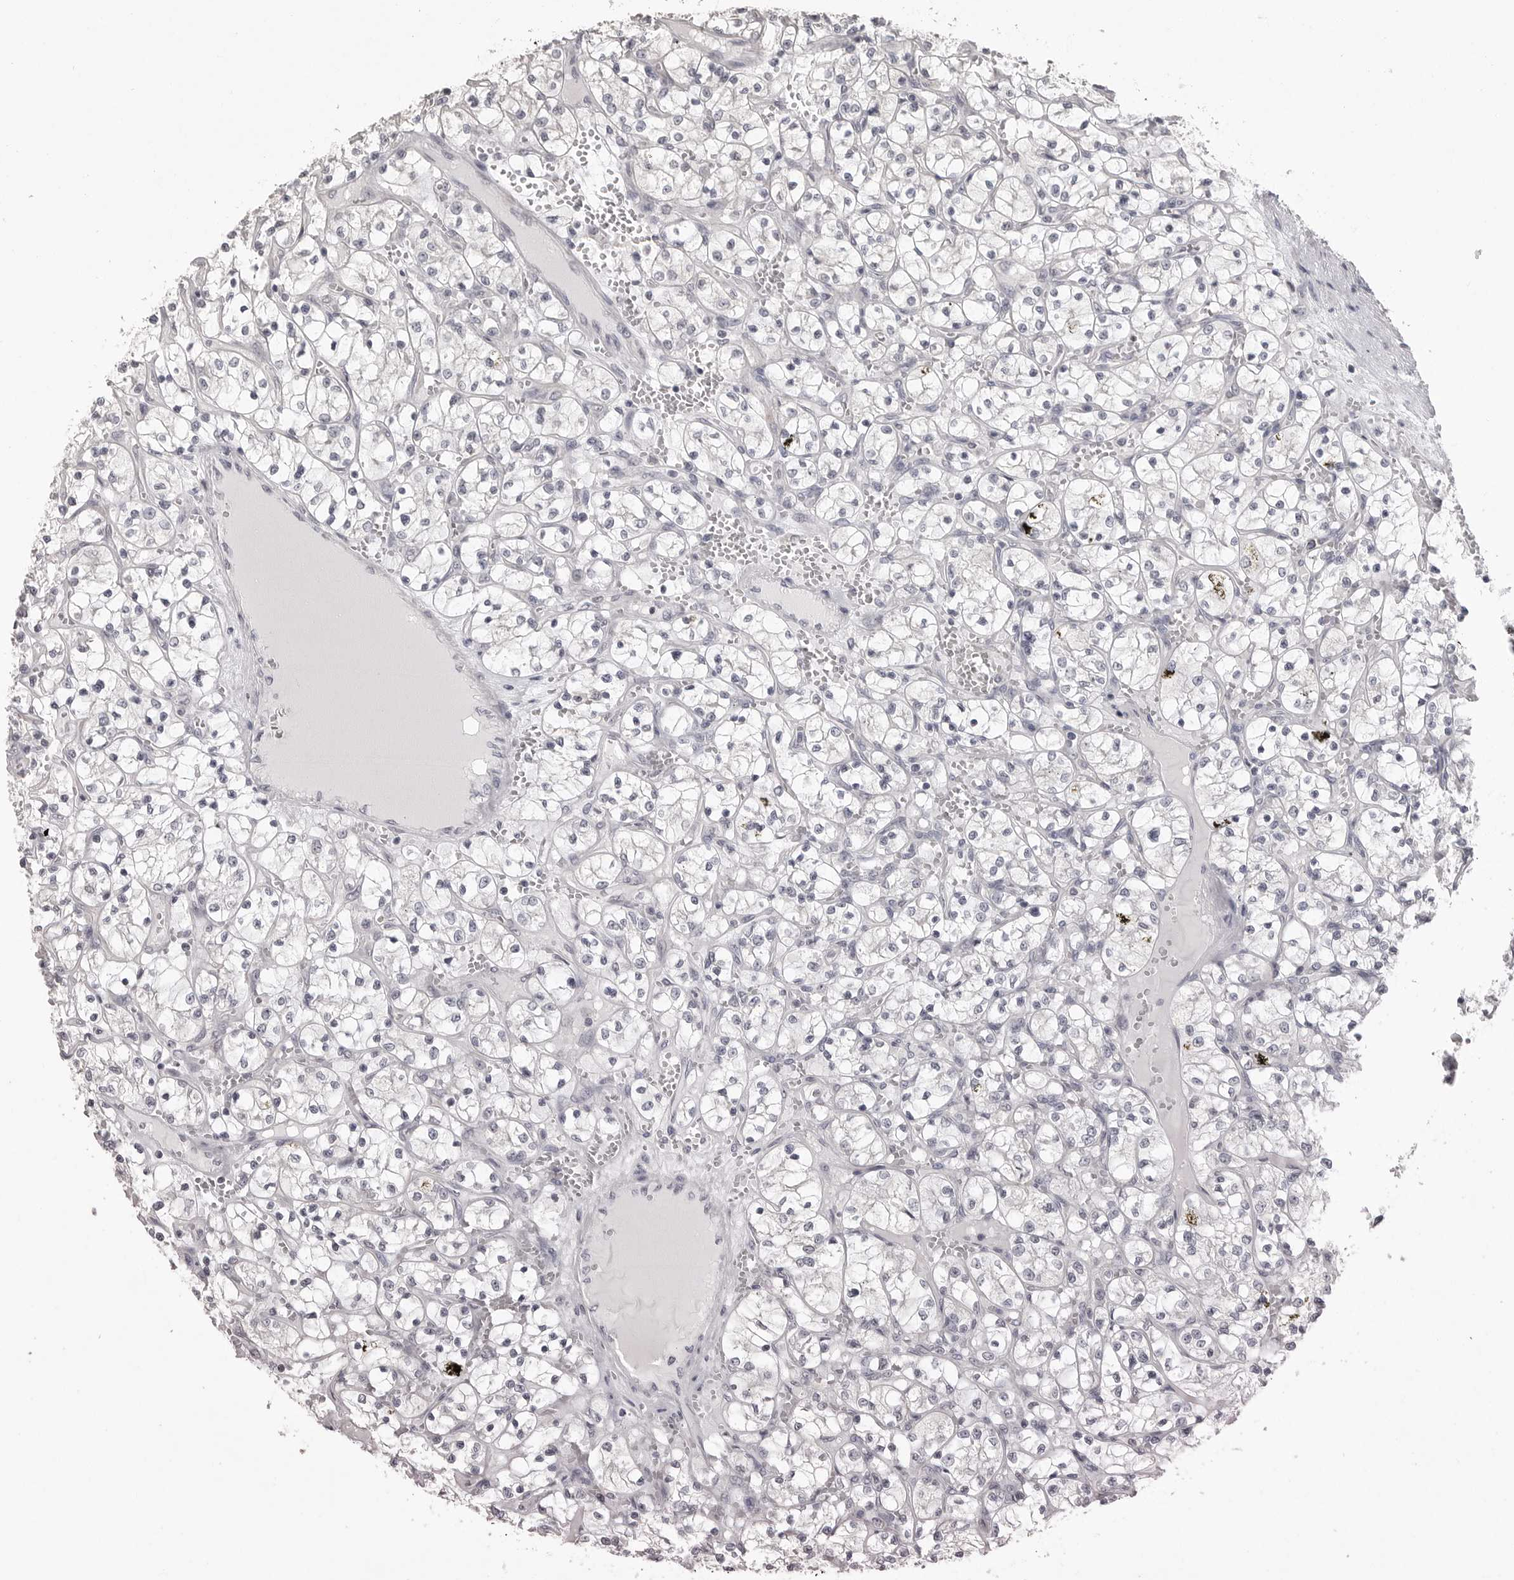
{"staining": {"intensity": "negative", "quantity": "none", "location": "none"}, "tissue": "renal cancer", "cell_type": "Tumor cells", "image_type": "cancer", "snomed": [{"axis": "morphology", "description": "Adenocarcinoma, NOS"}, {"axis": "topography", "description": "Kidney"}], "caption": "Tumor cells show no significant staining in renal cancer (adenocarcinoma). (Stains: DAB immunohistochemistry with hematoxylin counter stain, Microscopy: brightfield microscopy at high magnification).", "gene": "GPN2", "patient": {"sex": "female", "age": 69}}